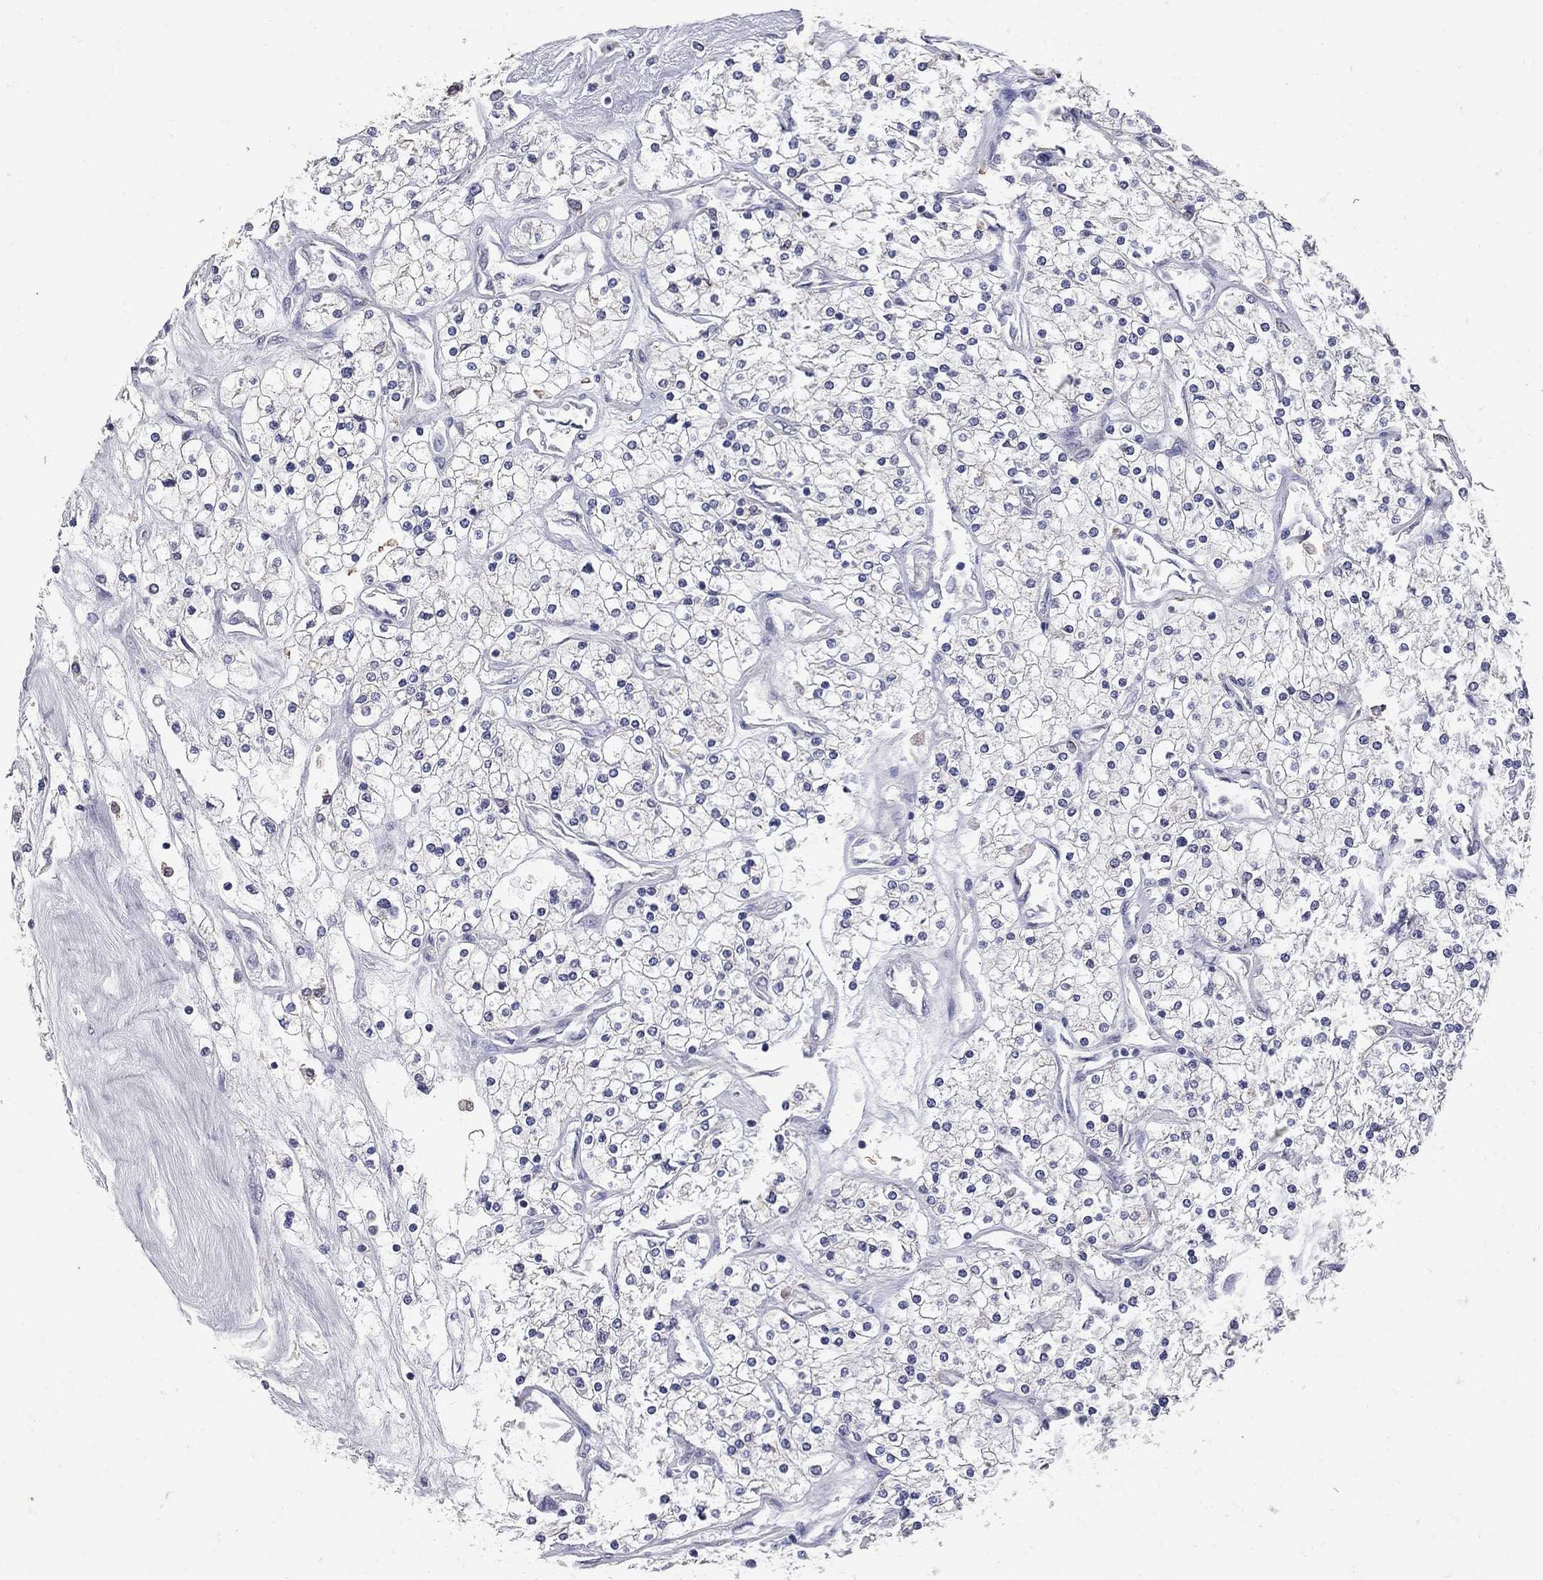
{"staining": {"intensity": "negative", "quantity": "none", "location": "none"}, "tissue": "renal cancer", "cell_type": "Tumor cells", "image_type": "cancer", "snomed": [{"axis": "morphology", "description": "Adenocarcinoma, NOS"}, {"axis": "topography", "description": "Kidney"}], "caption": "Renal cancer (adenocarcinoma) stained for a protein using immunohistochemistry (IHC) displays no positivity tumor cells.", "gene": "NOS2", "patient": {"sex": "male", "age": 80}}